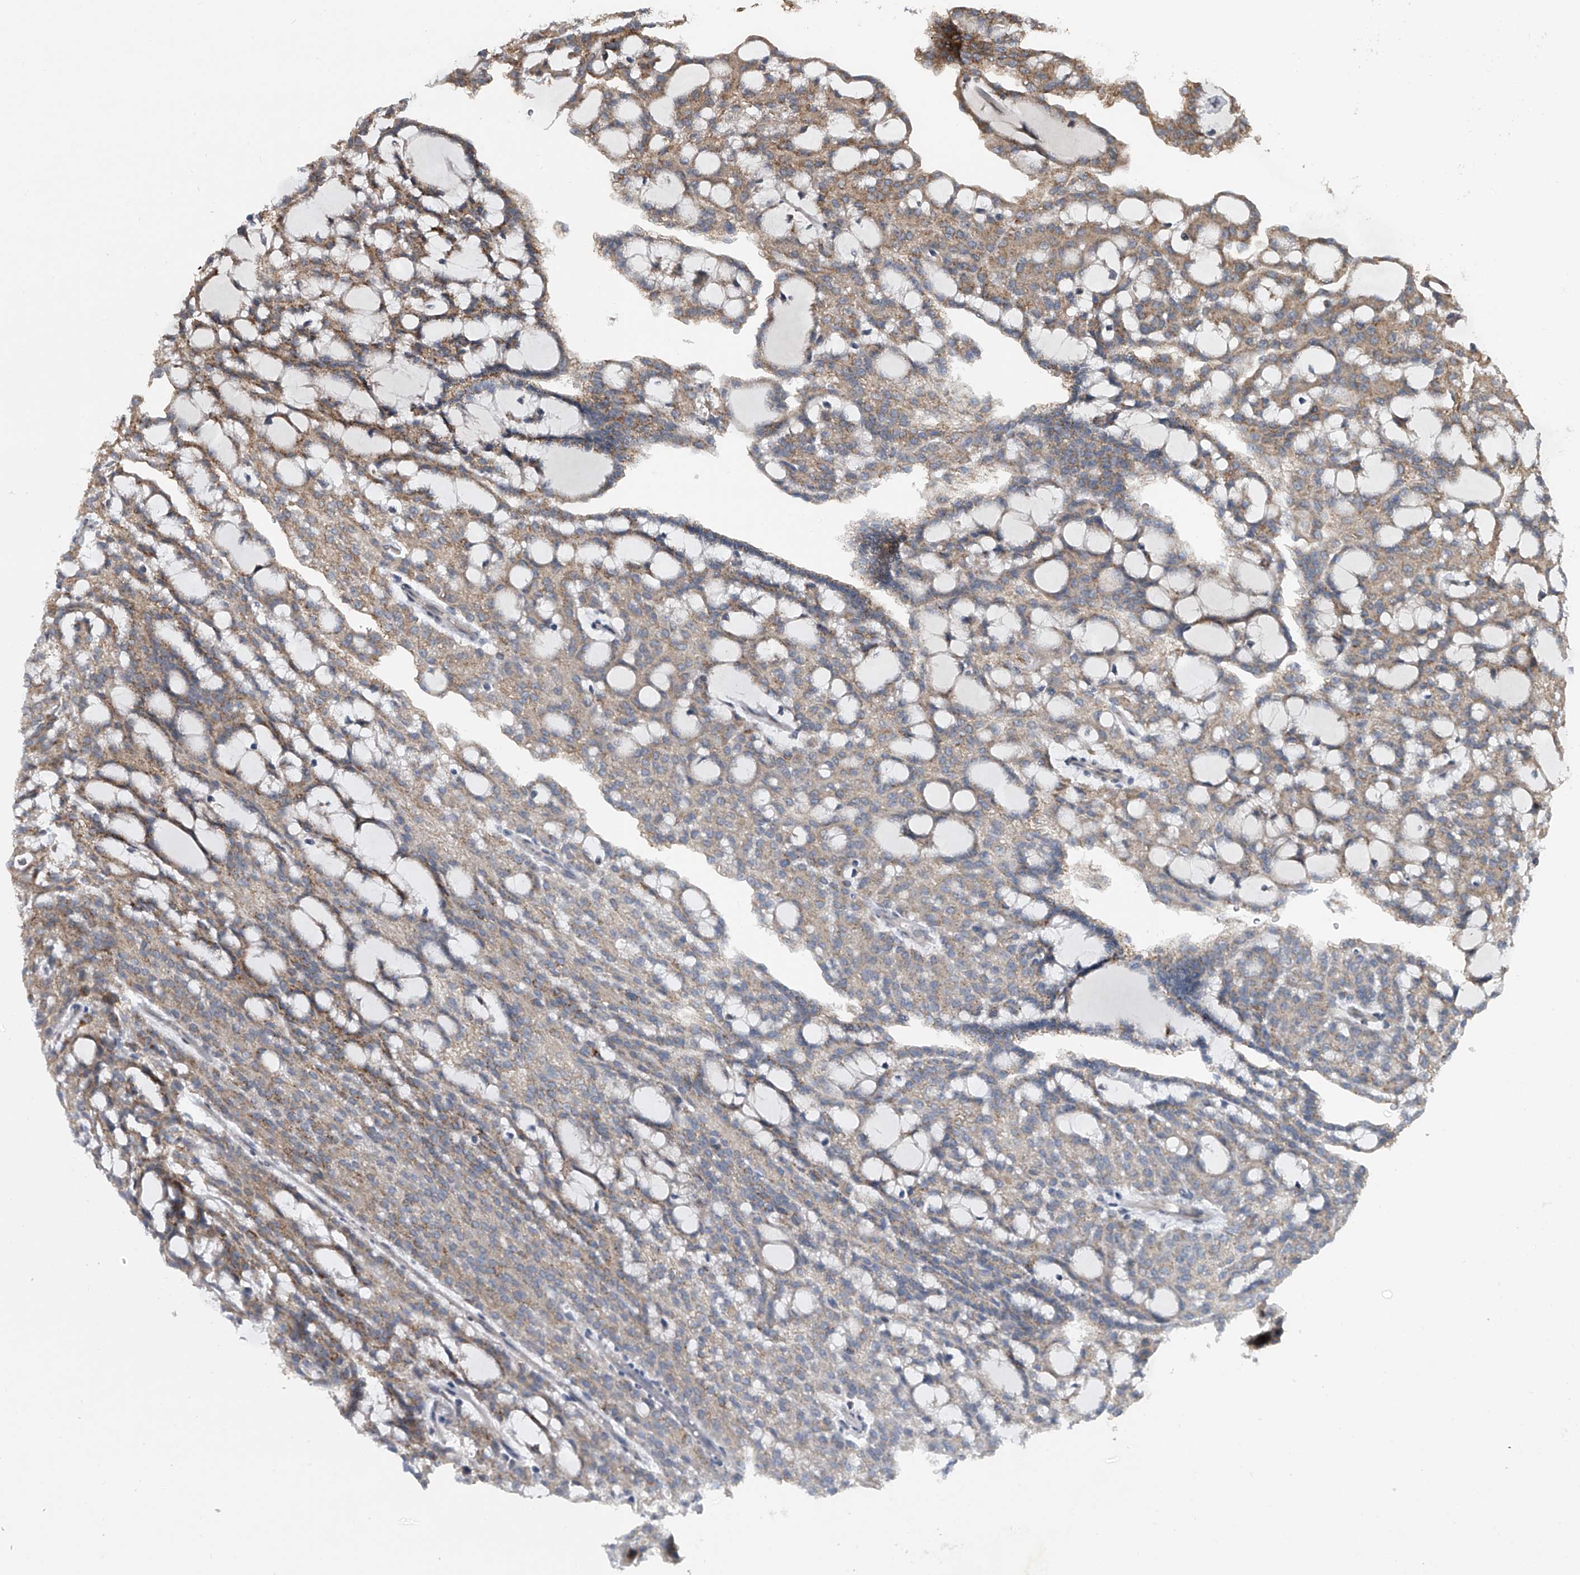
{"staining": {"intensity": "weak", "quantity": "25%-75%", "location": "cytoplasmic/membranous"}, "tissue": "renal cancer", "cell_type": "Tumor cells", "image_type": "cancer", "snomed": [{"axis": "morphology", "description": "Adenocarcinoma, NOS"}, {"axis": "topography", "description": "Kidney"}], "caption": "IHC (DAB (3,3'-diaminobenzidine)) staining of human adenocarcinoma (renal) shows weak cytoplasmic/membranous protein expression in approximately 25%-75% of tumor cells.", "gene": "GEMIN8", "patient": {"sex": "male", "age": 63}}